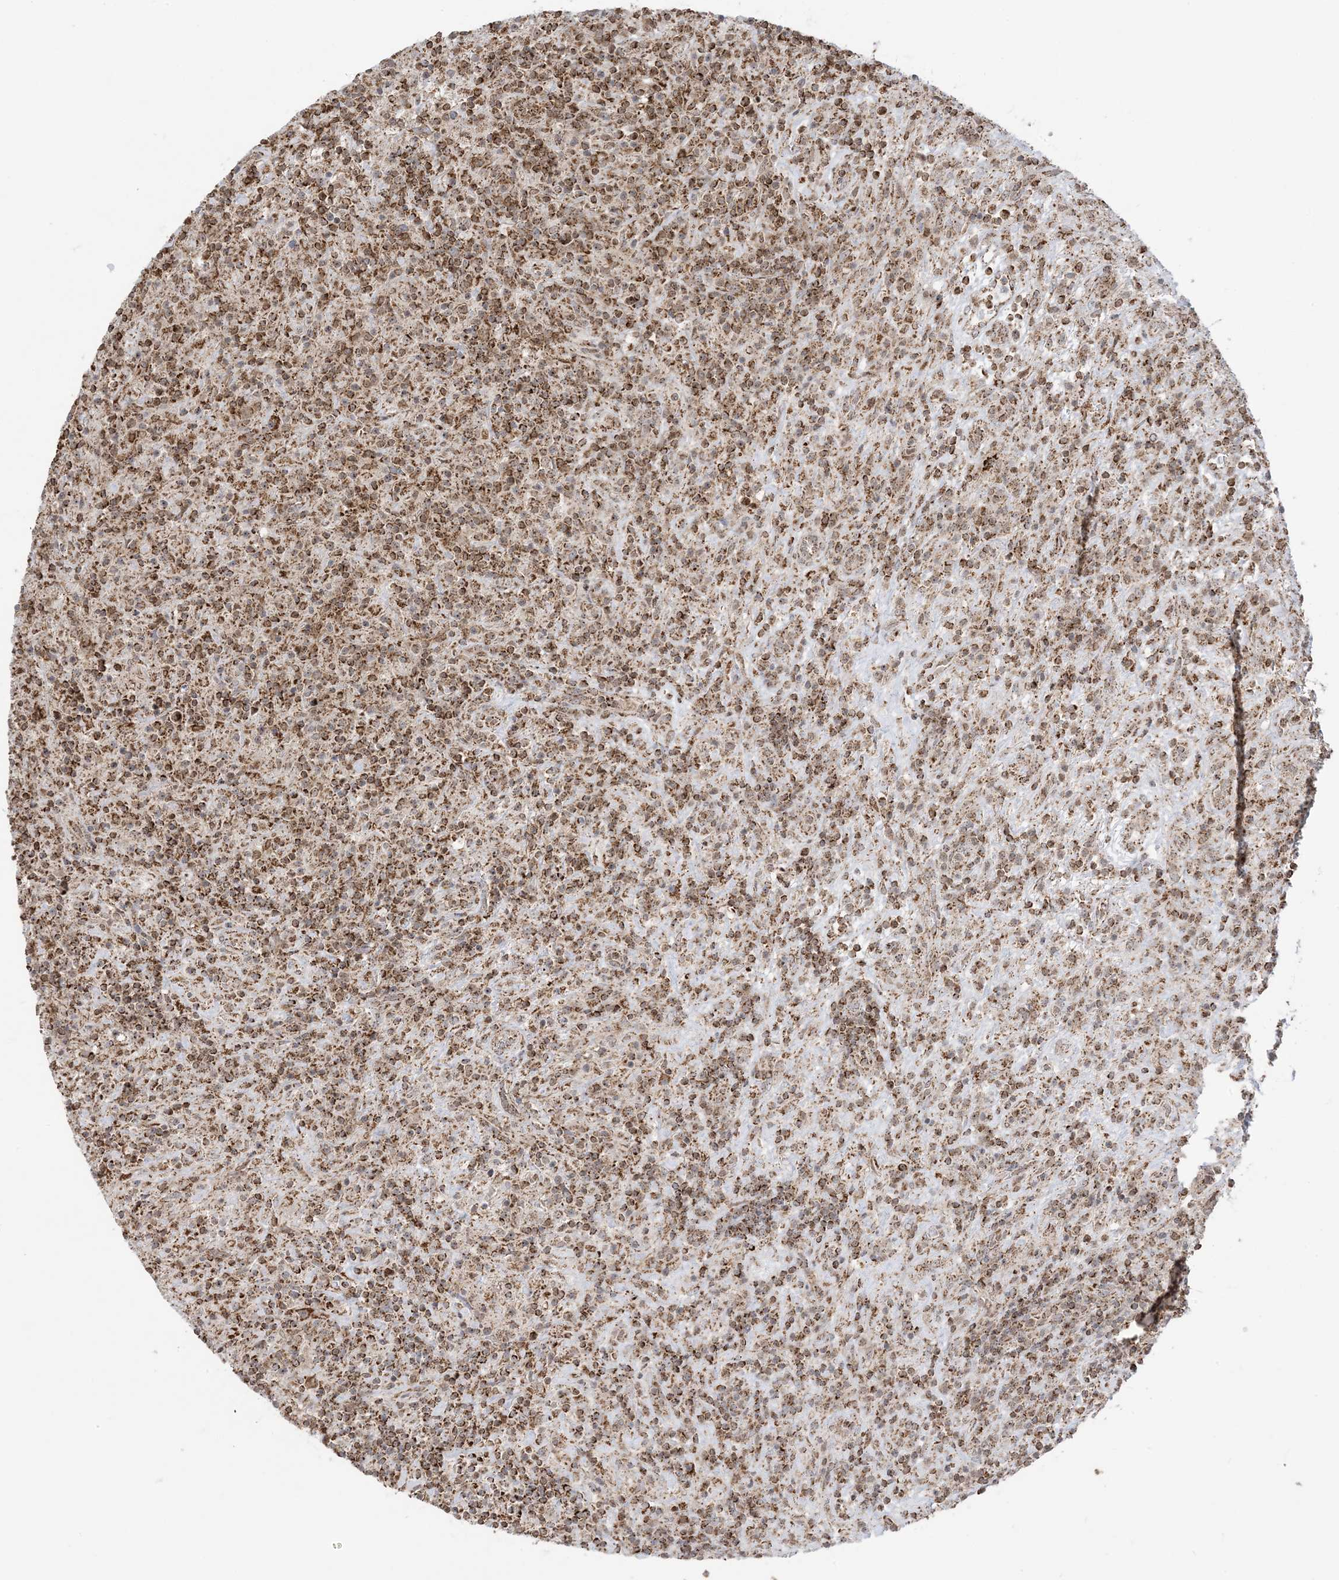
{"staining": {"intensity": "moderate", "quantity": ">75%", "location": "cytoplasmic/membranous,nuclear"}, "tissue": "lymphoma", "cell_type": "Tumor cells", "image_type": "cancer", "snomed": [{"axis": "morphology", "description": "Hodgkin's disease, NOS"}, {"axis": "topography", "description": "Lymph node"}], "caption": "Moderate cytoplasmic/membranous and nuclear protein staining is present in approximately >75% of tumor cells in Hodgkin's disease.", "gene": "MAPKBP1", "patient": {"sex": "male", "age": 70}}